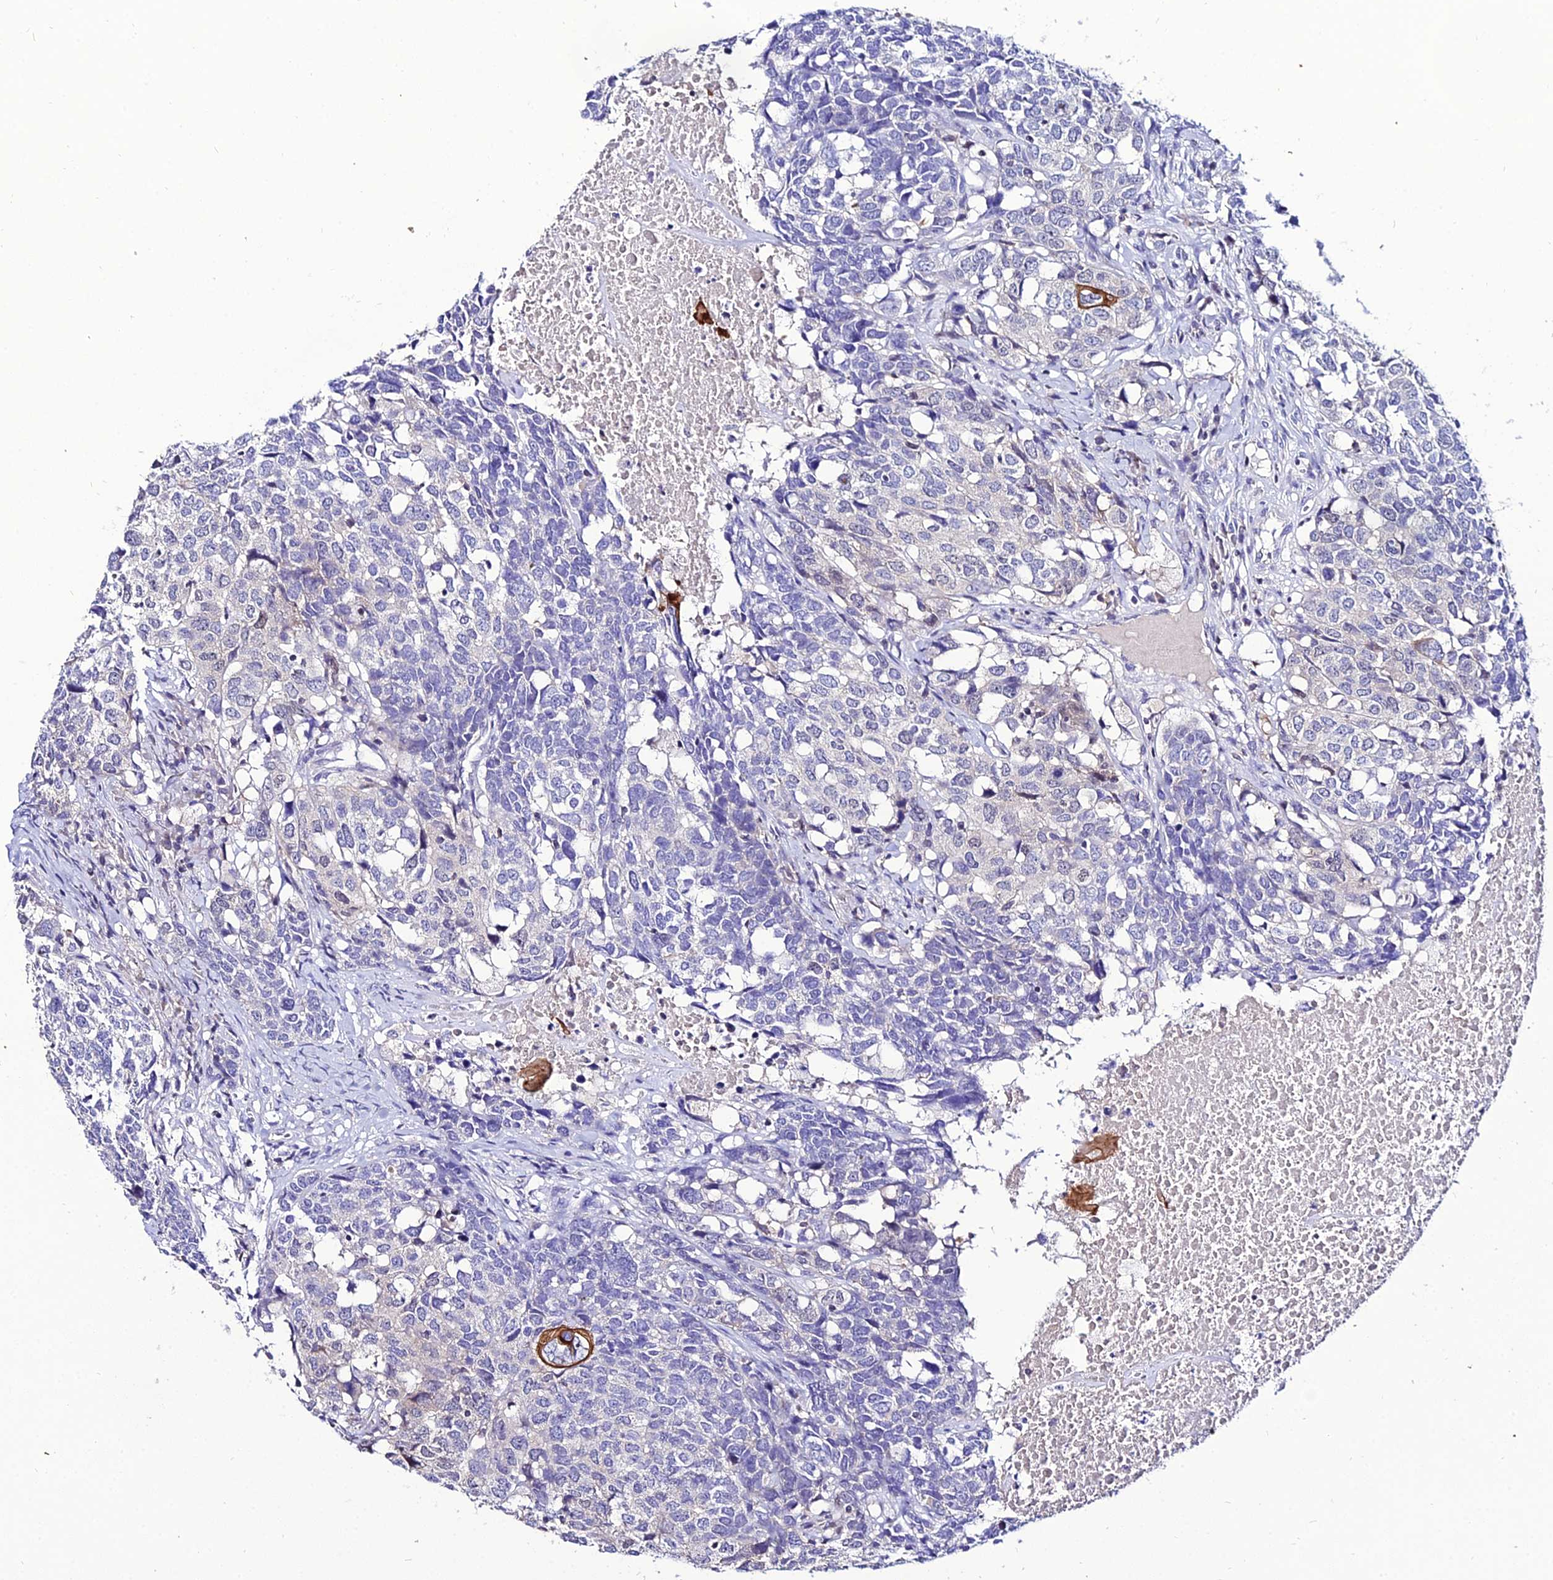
{"staining": {"intensity": "strong", "quantity": "<25%", "location": "cytoplasmic/membranous"}, "tissue": "head and neck cancer", "cell_type": "Tumor cells", "image_type": "cancer", "snomed": [{"axis": "morphology", "description": "Squamous cell carcinoma, NOS"}, {"axis": "topography", "description": "Head-Neck"}], "caption": "Immunohistochemical staining of squamous cell carcinoma (head and neck) demonstrates medium levels of strong cytoplasmic/membranous positivity in approximately <25% of tumor cells.", "gene": "SHQ1", "patient": {"sex": "male", "age": 66}}